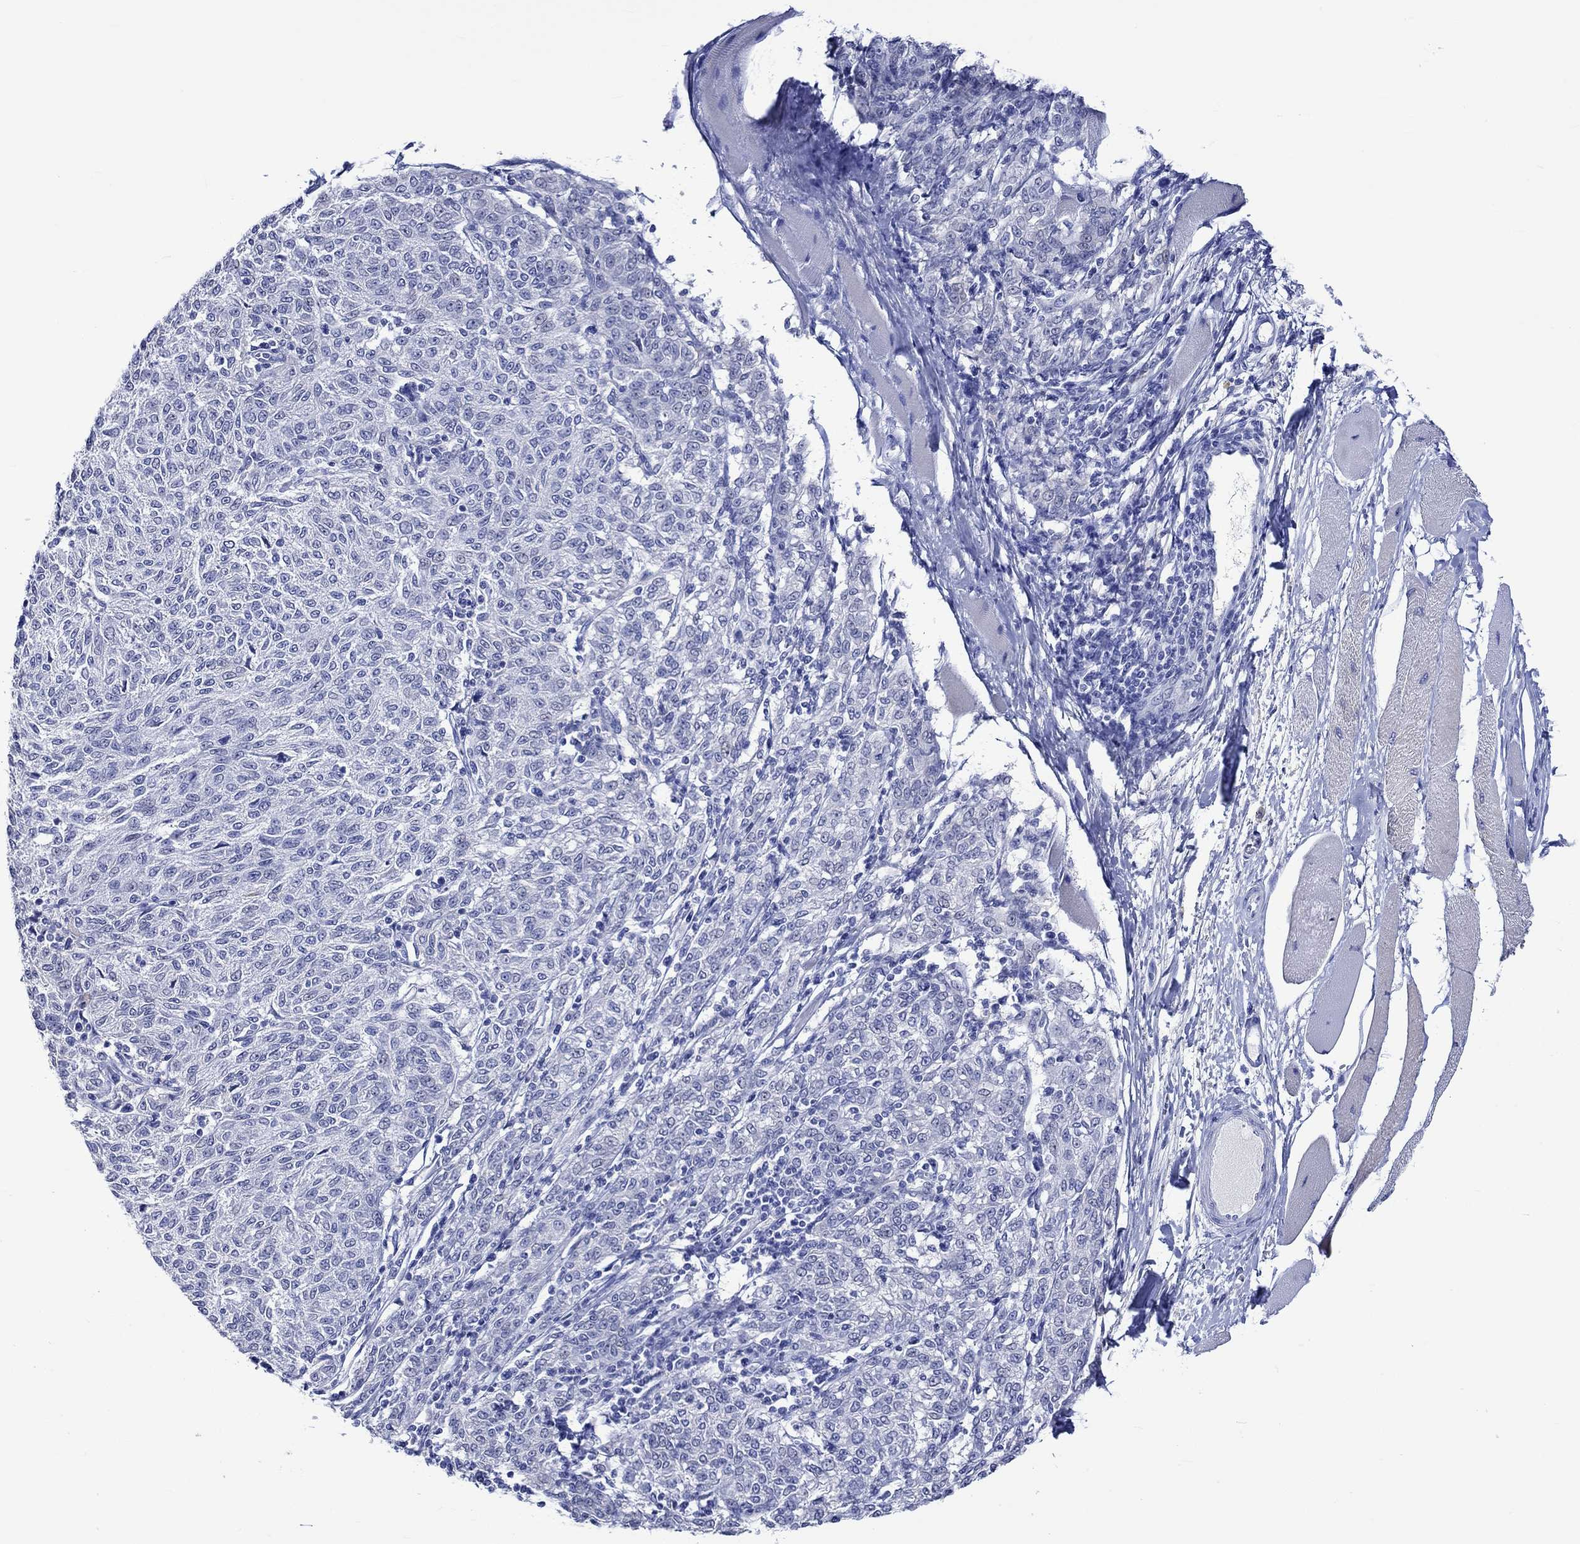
{"staining": {"intensity": "negative", "quantity": "none", "location": "none"}, "tissue": "melanoma", "cell_type": "Tumor cells", "image_type": "cancer", "snomed": [{"axis": "morphology", "description": "Malignant melanoma, NOS"}, {"axis": "topography", "description": "Skin"}], "caption": "An immunohistochemistry photomicrograph of malignant melanoma is shown. There is no staining in tumor cells of malignant melanoma.", "gene": "KLHL35", "patient": {"sex": "female", "age": 72}}